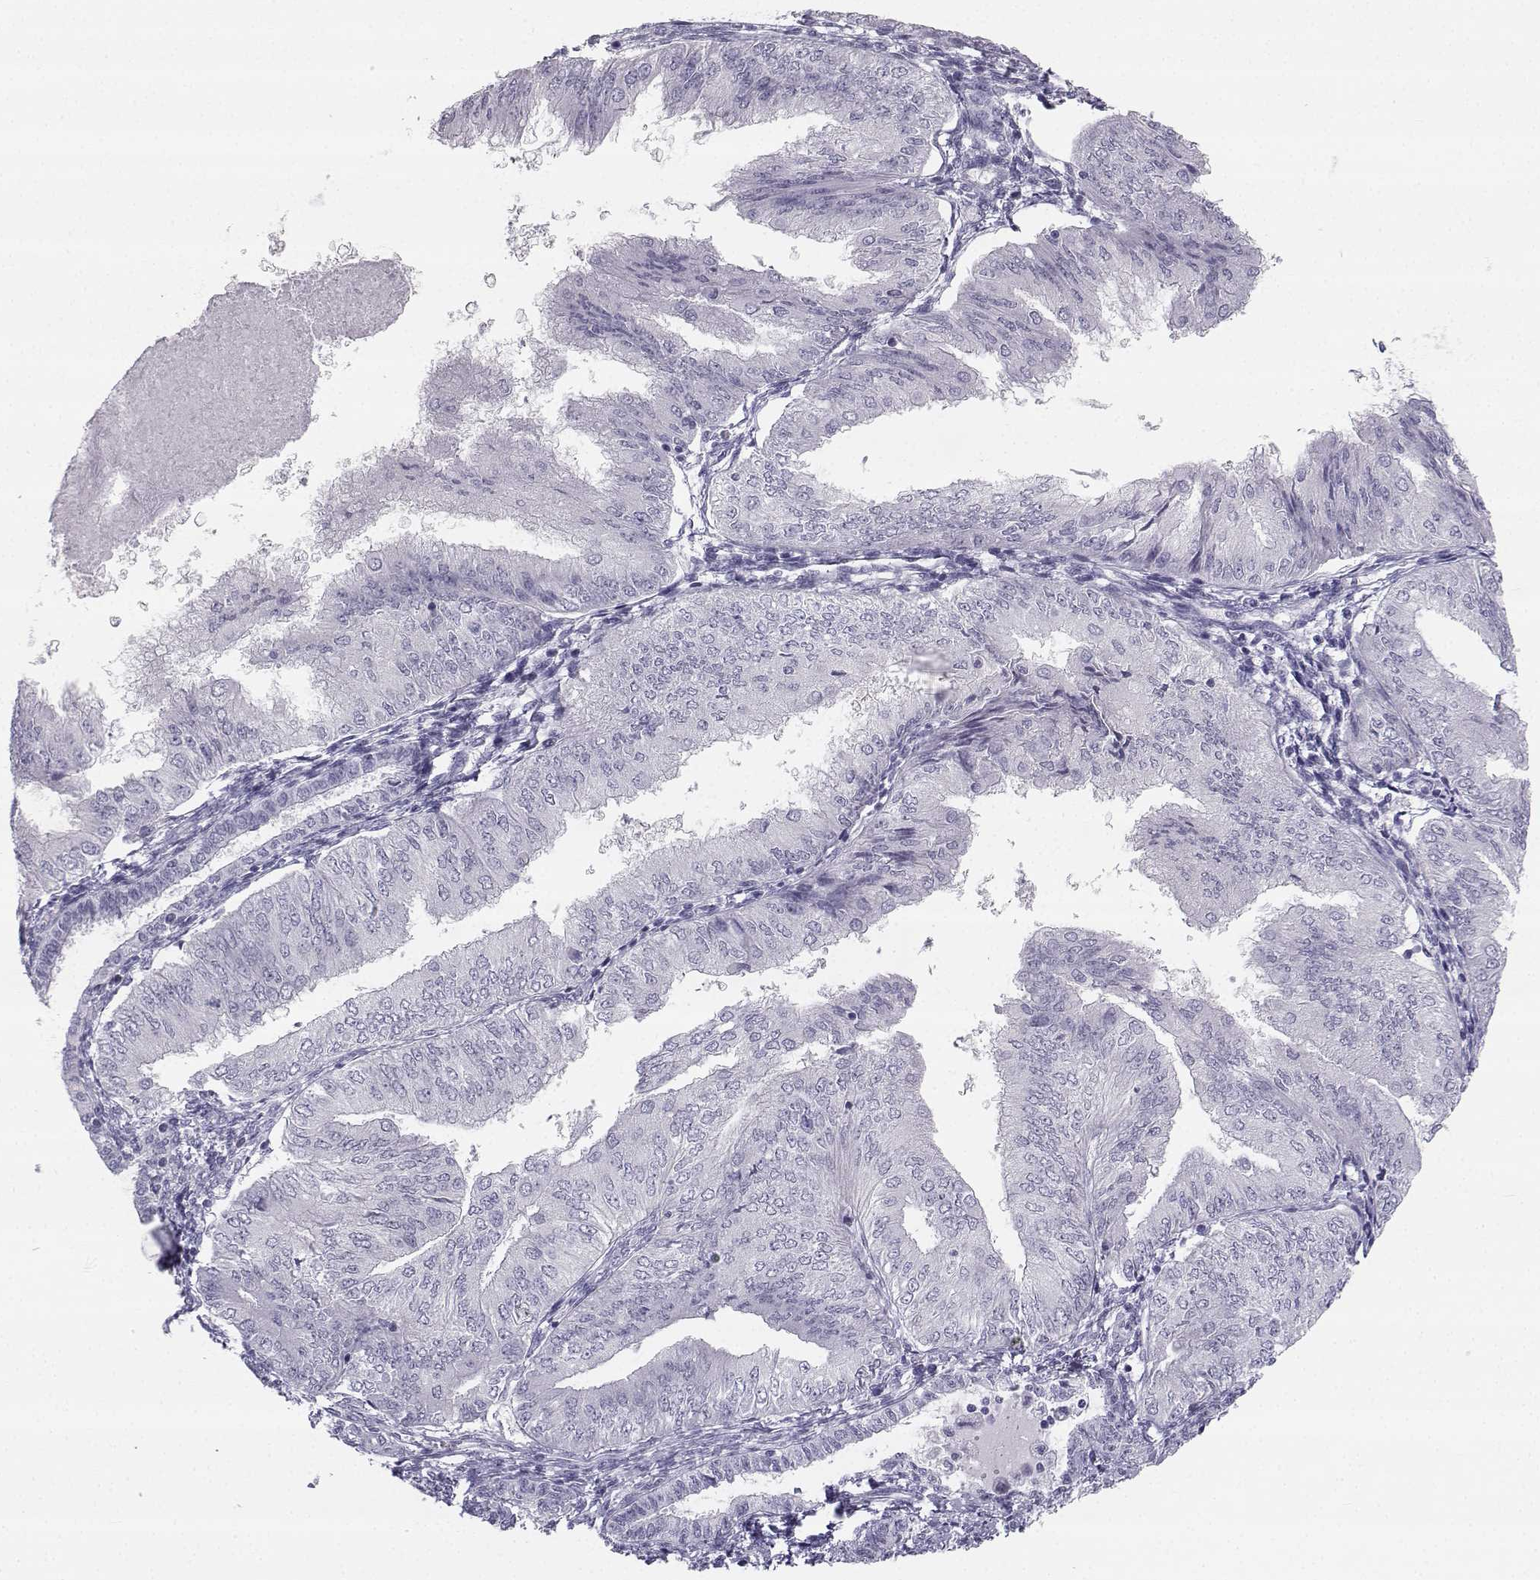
{"staining": {"intensity": "negative", "quantity": "none", "location": "none"}, "tissue": "endometrial cancer", "cell_type": "Tumor cells", "image_type": "cancer", "snomed": [{"axis": "morphology", "description": "Adenocarcinoma, NOS"}, {"axis": "topography", "description": "Endometrium"}], "caption": "DAB (3,3'-diaminobenzidine) immunohistochemical staining of human endometrial adenocarcinoma shows no significant positivity in tumor cells.", "gene": "SYCE1", "patient": {"sex": "female", "age": 53}}